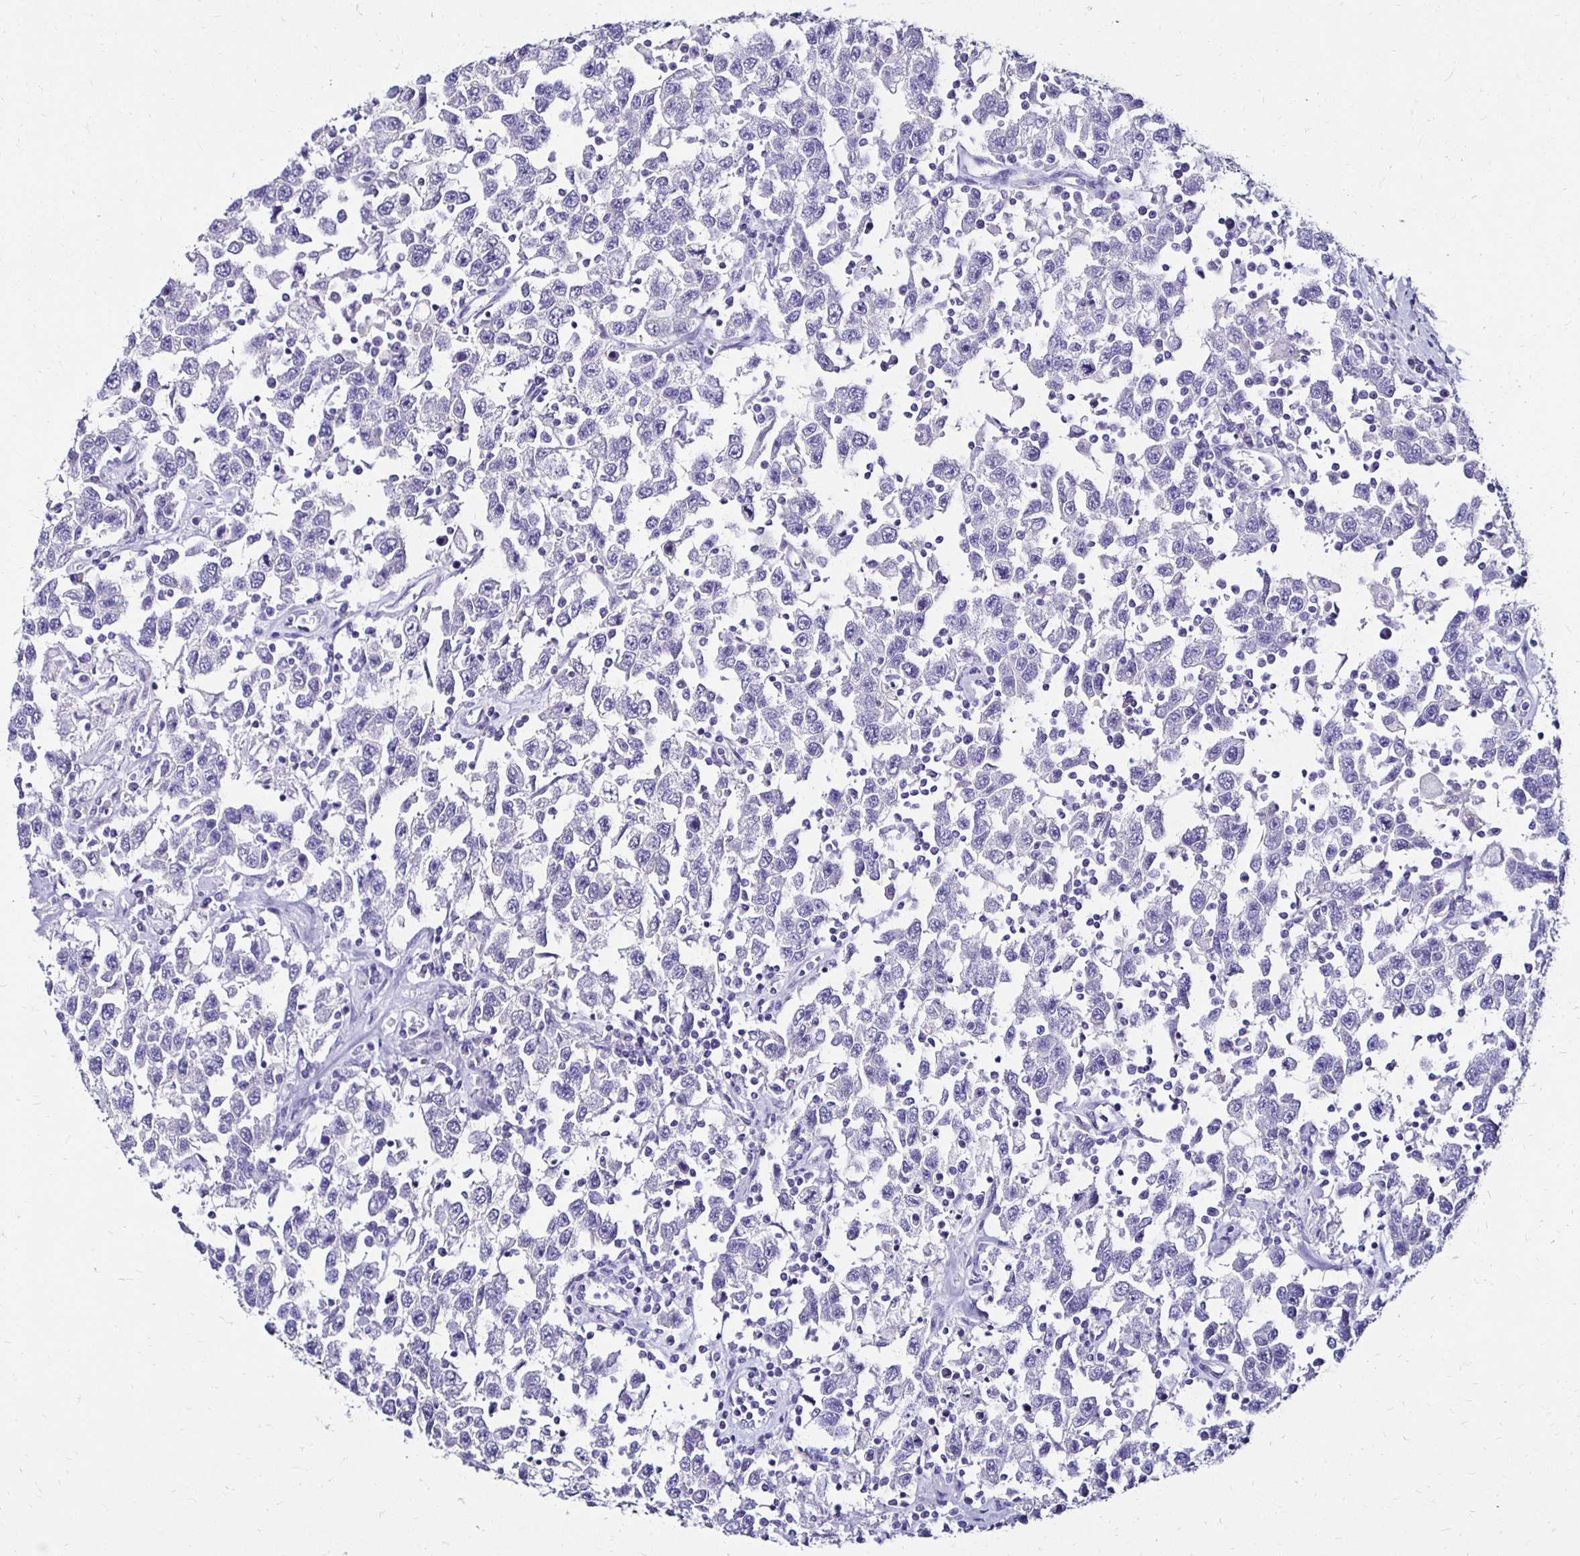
{"staining": {"intensity": "negative", "quantity": "none", "location": "none"}, "tissue": "testis cancer", "cell_type": "Tumor cells", "image_type": "cancer", "snomed": [{"axis": "morphology", "description": "Seminoma, NOS"}, {"axis": "topography", "description": "Testis"}], "caption": "An image of testis cancer (seminoma) stained for a protein shows no brown staining in tumor cells.", "gene": "KCNT1", "patient": {"sex": "male", "age": 41}}